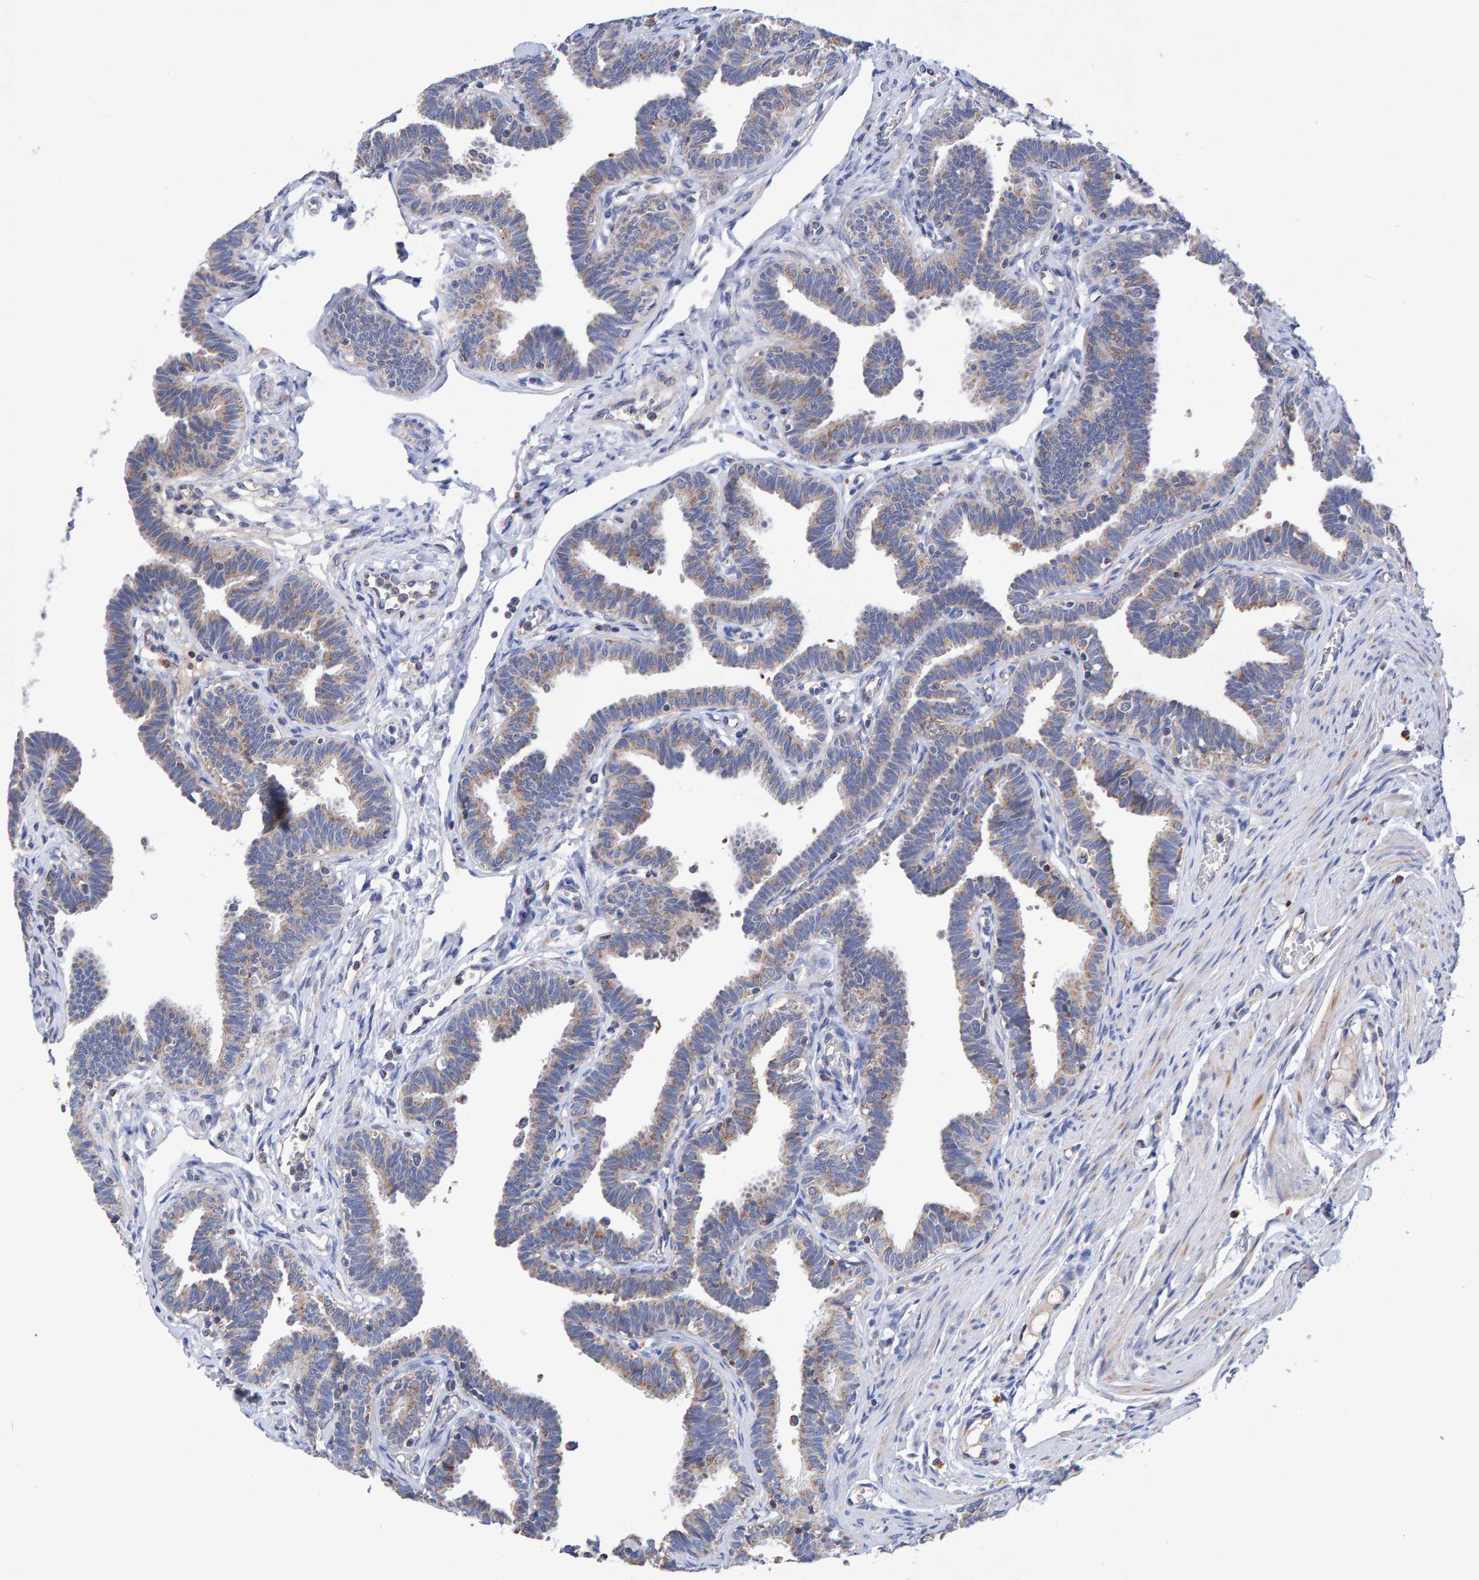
{"staining": {"intensity": "weak", "quantity": "25%-75%", "location": "cytoplasmic/membranous"}, "tissue": "fallopian tube", "cell_type": "Glandular cells", "image_type": "normal", "snomed": [{"axis": "morphology", "description": "Normal tissue, NOS"}, {"axis": "topography", "description": "Fallopian tube"}, {"axis": "topography", "description": "Ovary"}], "caption": "Fallopian tube stained with immunohistochemistry (IHC) displays weak cytoplasmic/membranous staining in about 25%-75% of glandular cells. (DAB (3,3'-diaminobenzidine) IHC, brown staining for protein, blue staining for nuclei).", "gene": "EFR3A", "patient": {"sex": "female", "age": 23}}